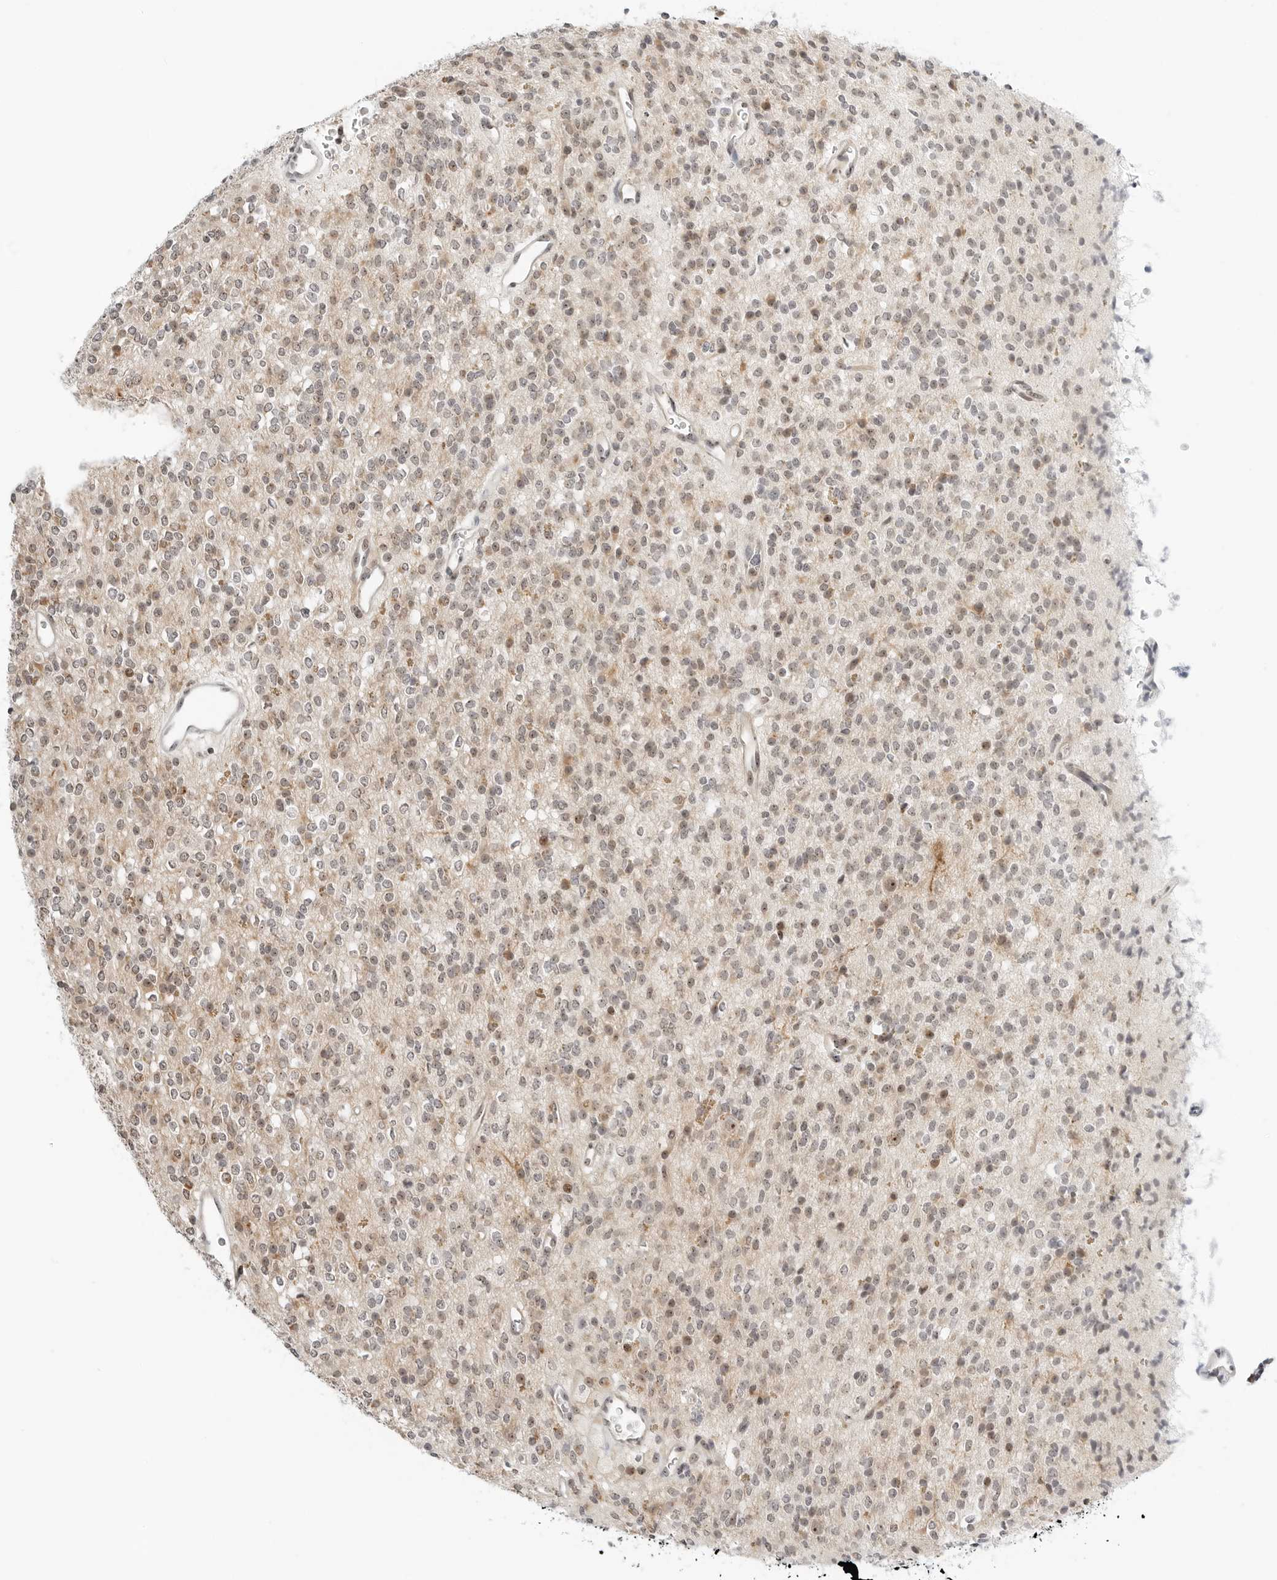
{"staining": {"intensity": "weak", "quantity": "25%-75%", "location": "nuclear"}, "tissue": "glioma", "cell_type": "Tumor cells", "image_type": "cancer", "snomed": [{"axis": "morphology", "description": "Glioma, malignant, High grade"}, {"axis": "topography", "description": "Brain"}], "caption": "High-power microscopy captured an immunohistochemistry histopathology image of glioma, revealing weak nuclear expression in about 25%-75% of tumor cells. The staining was performed using DAB (3,3'-diaminobenzidine), with brown indicating positive protein expression. Nuclei are stained blue with hematoxylin.", "gene": "RIMKLA", "patient": {"sex": "male", "age": 34}}